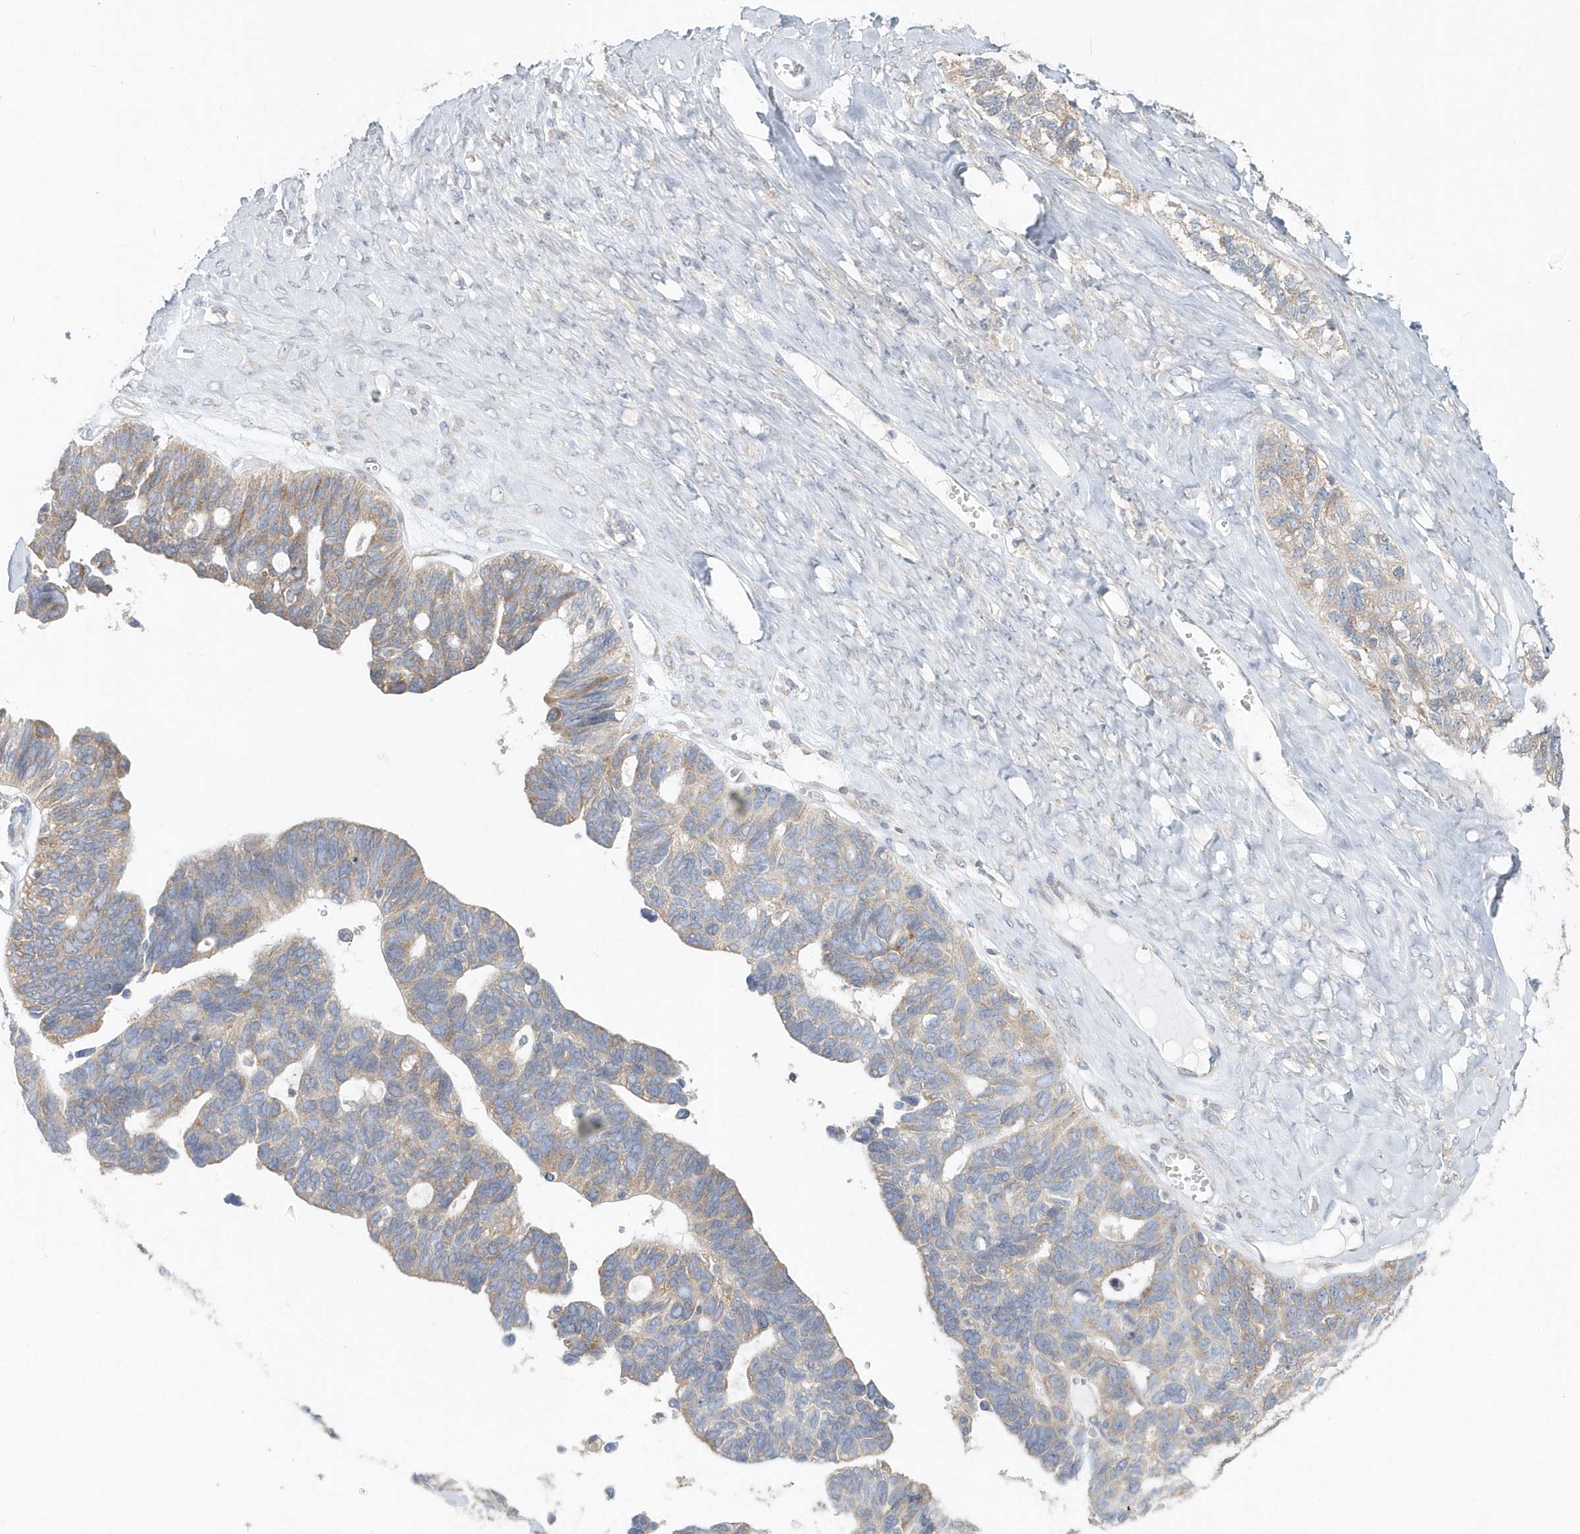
{"staining": {"intensity": "weak", "quantity": ">75%", "location": "cytoplasmic/membranous"}, "tissue": "ovarian cancer", "cell_type": "Tumor cells", "image_type": "cancer", "snomed": [{"axis": "morphology", "description": "Cystadenocarcinoma, serous, NOS"}, {"axis": "topography", "description": "Ovary"}], "caption": "Immunohistochemistry (IHC) image of neoplastic tissue: ovarian serous cystadenocarcinoma stained using immunohistochemistry shows low levels of weak protein expression localized specifically in the cytoplasmic/membranous of tumor cells, appearing as a cytoplasmic/membranous brown color.", "gene": "EIF3C", "patient": {"sex": "female", "age": 79}}